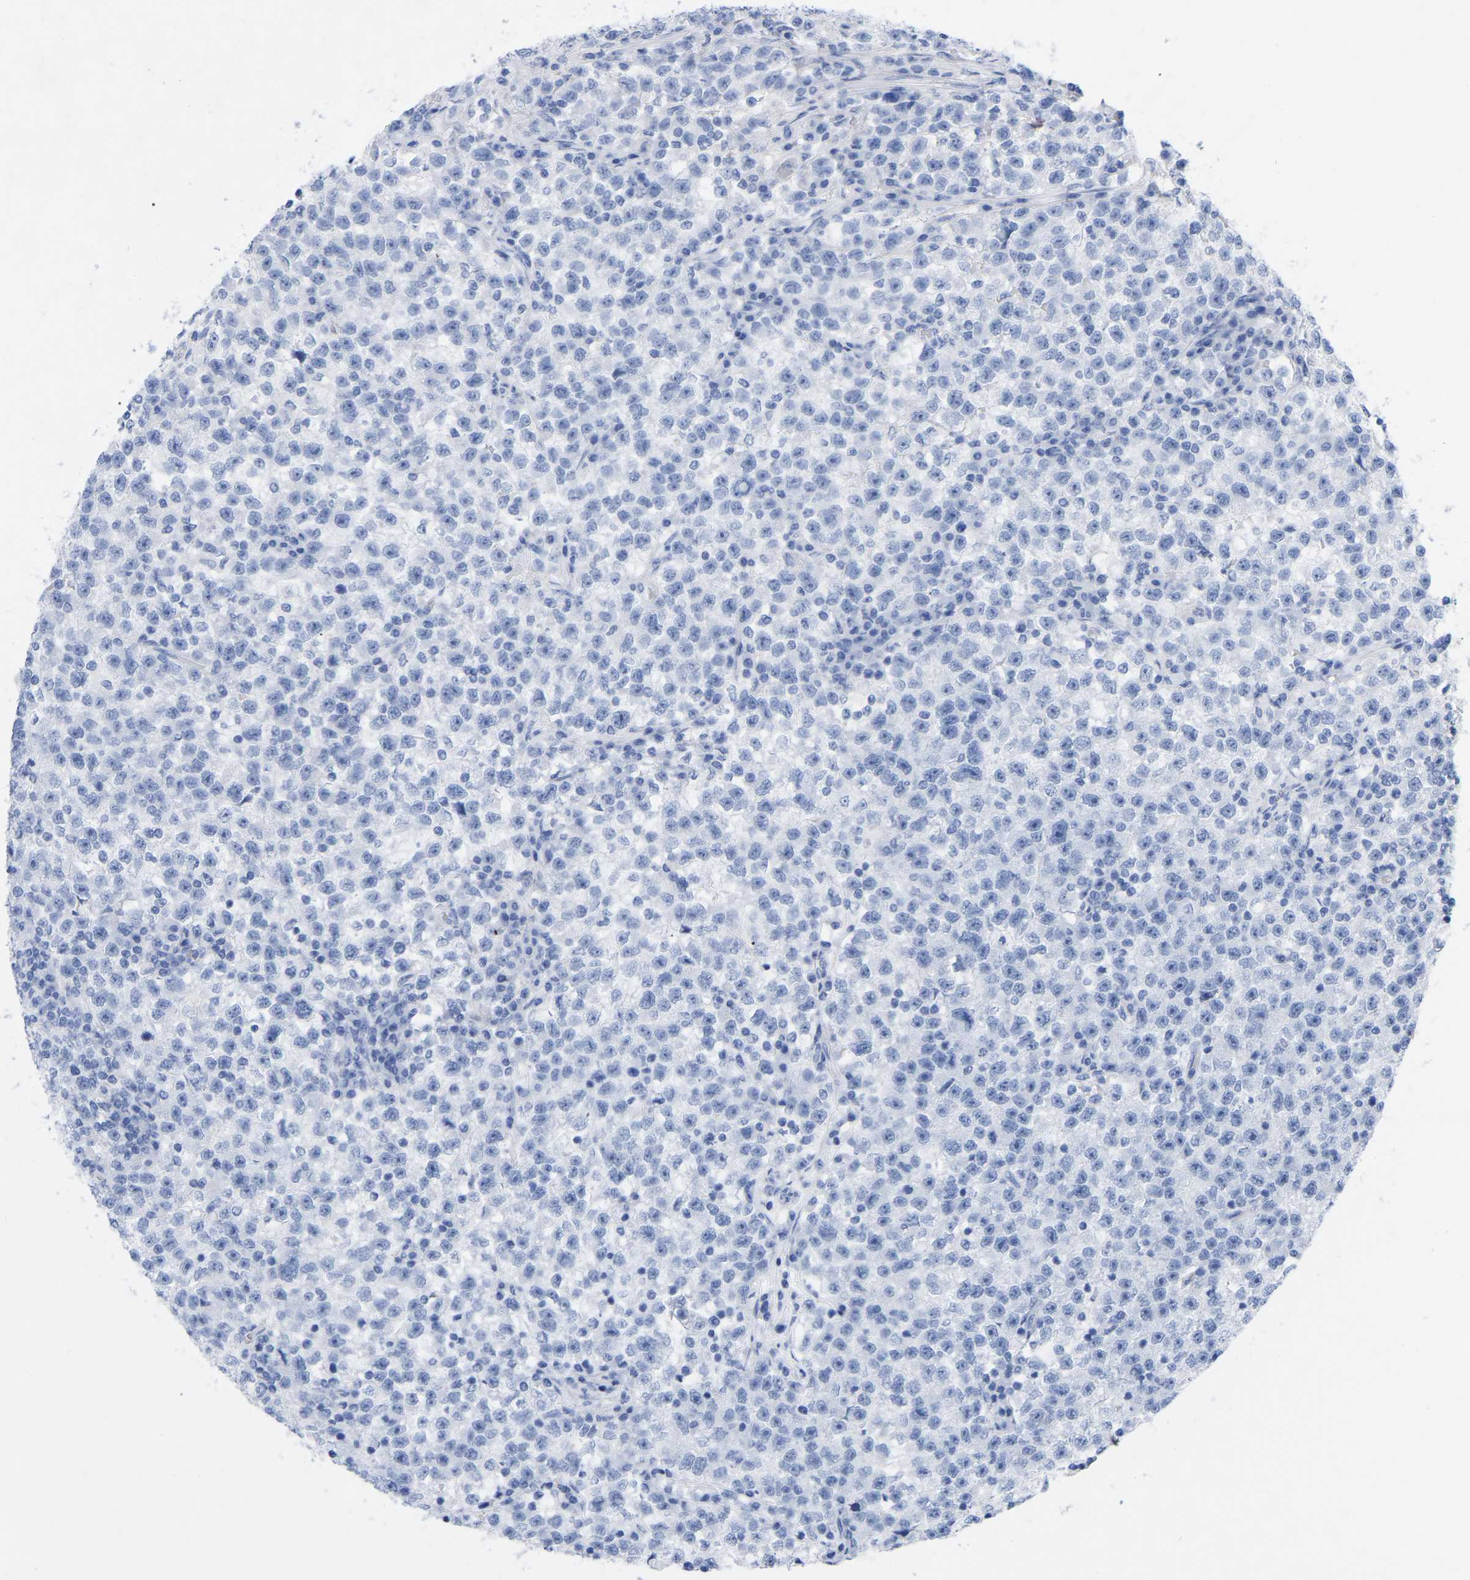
{"staining": {"intensity": "negative", "quantity": "none", "location": "none"}, "tissue": "testis cancer", "cell_type": "Tumor cells", "image_type": "cancer", "snomed": [{"axis": "morphology", "description": "Seminoma, NOS"}, {"axis": "topography", "description": "Testis"}], "caption": "Immunohistochemical staining of human testis seminoma reveals no significant expression in tumor cells. The staining is performed using DAB brown chromogen with nuclei counter-stained in using hematoxylin.", "gene": "ZNF629", "patient": {"sex": "male", "age": 22}}